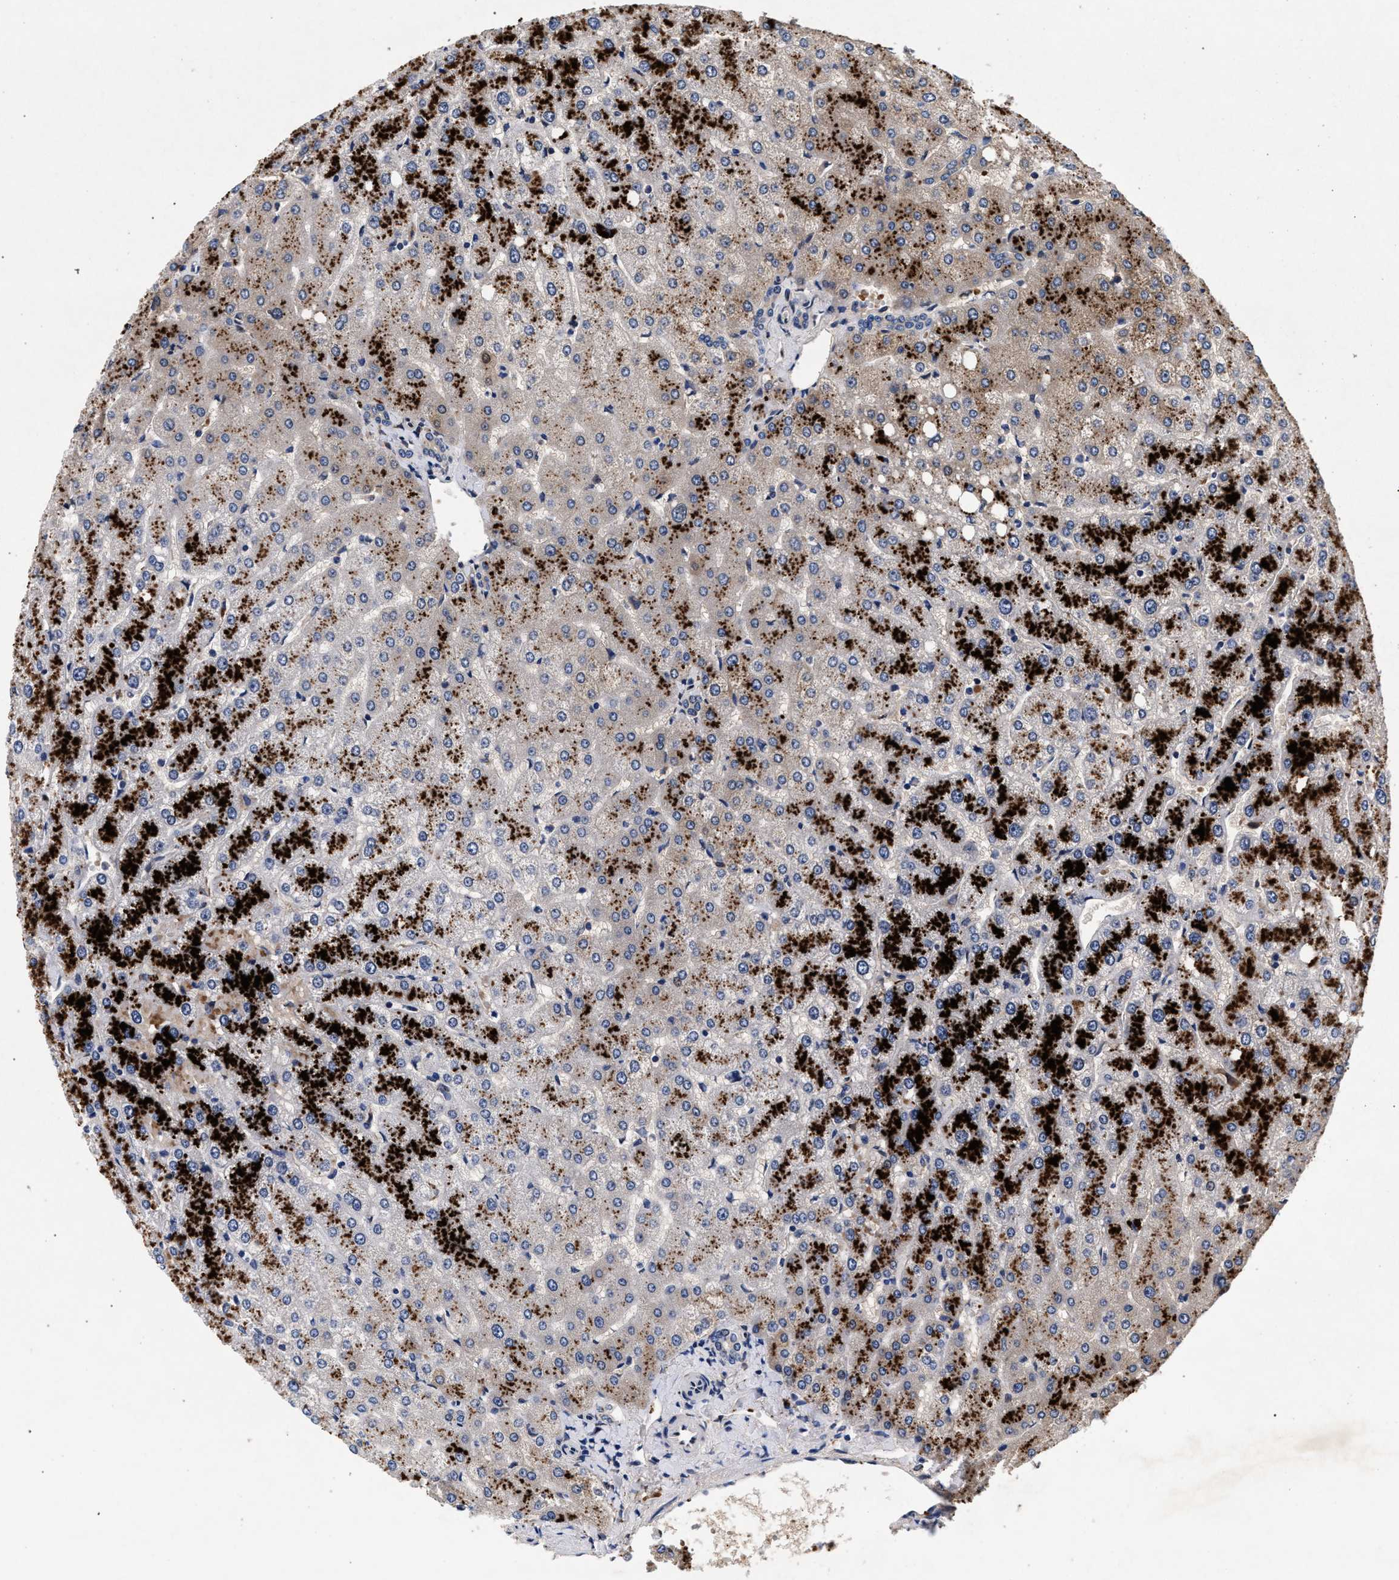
{"staining": {"intensity": "negative", "quantity": "none", "location": "none"}, "tissue": "liver", "cell_type": "Cholangiocytes", "image_type": "normal", "snomed": [{"axis": "morphology", "description": "Normal tissue, NOS"}, {"axis": "topography", "description": "Liver"}], "caption": "Immunohistochemistry (IHC) image of benign liver: human liver stained with DAB (3,3'-diaminobenzidine) exhibits no significant protein expression in cholangiocytes.", "gene": "NEK7", "patient": {"sex": "female", "age": 54}}